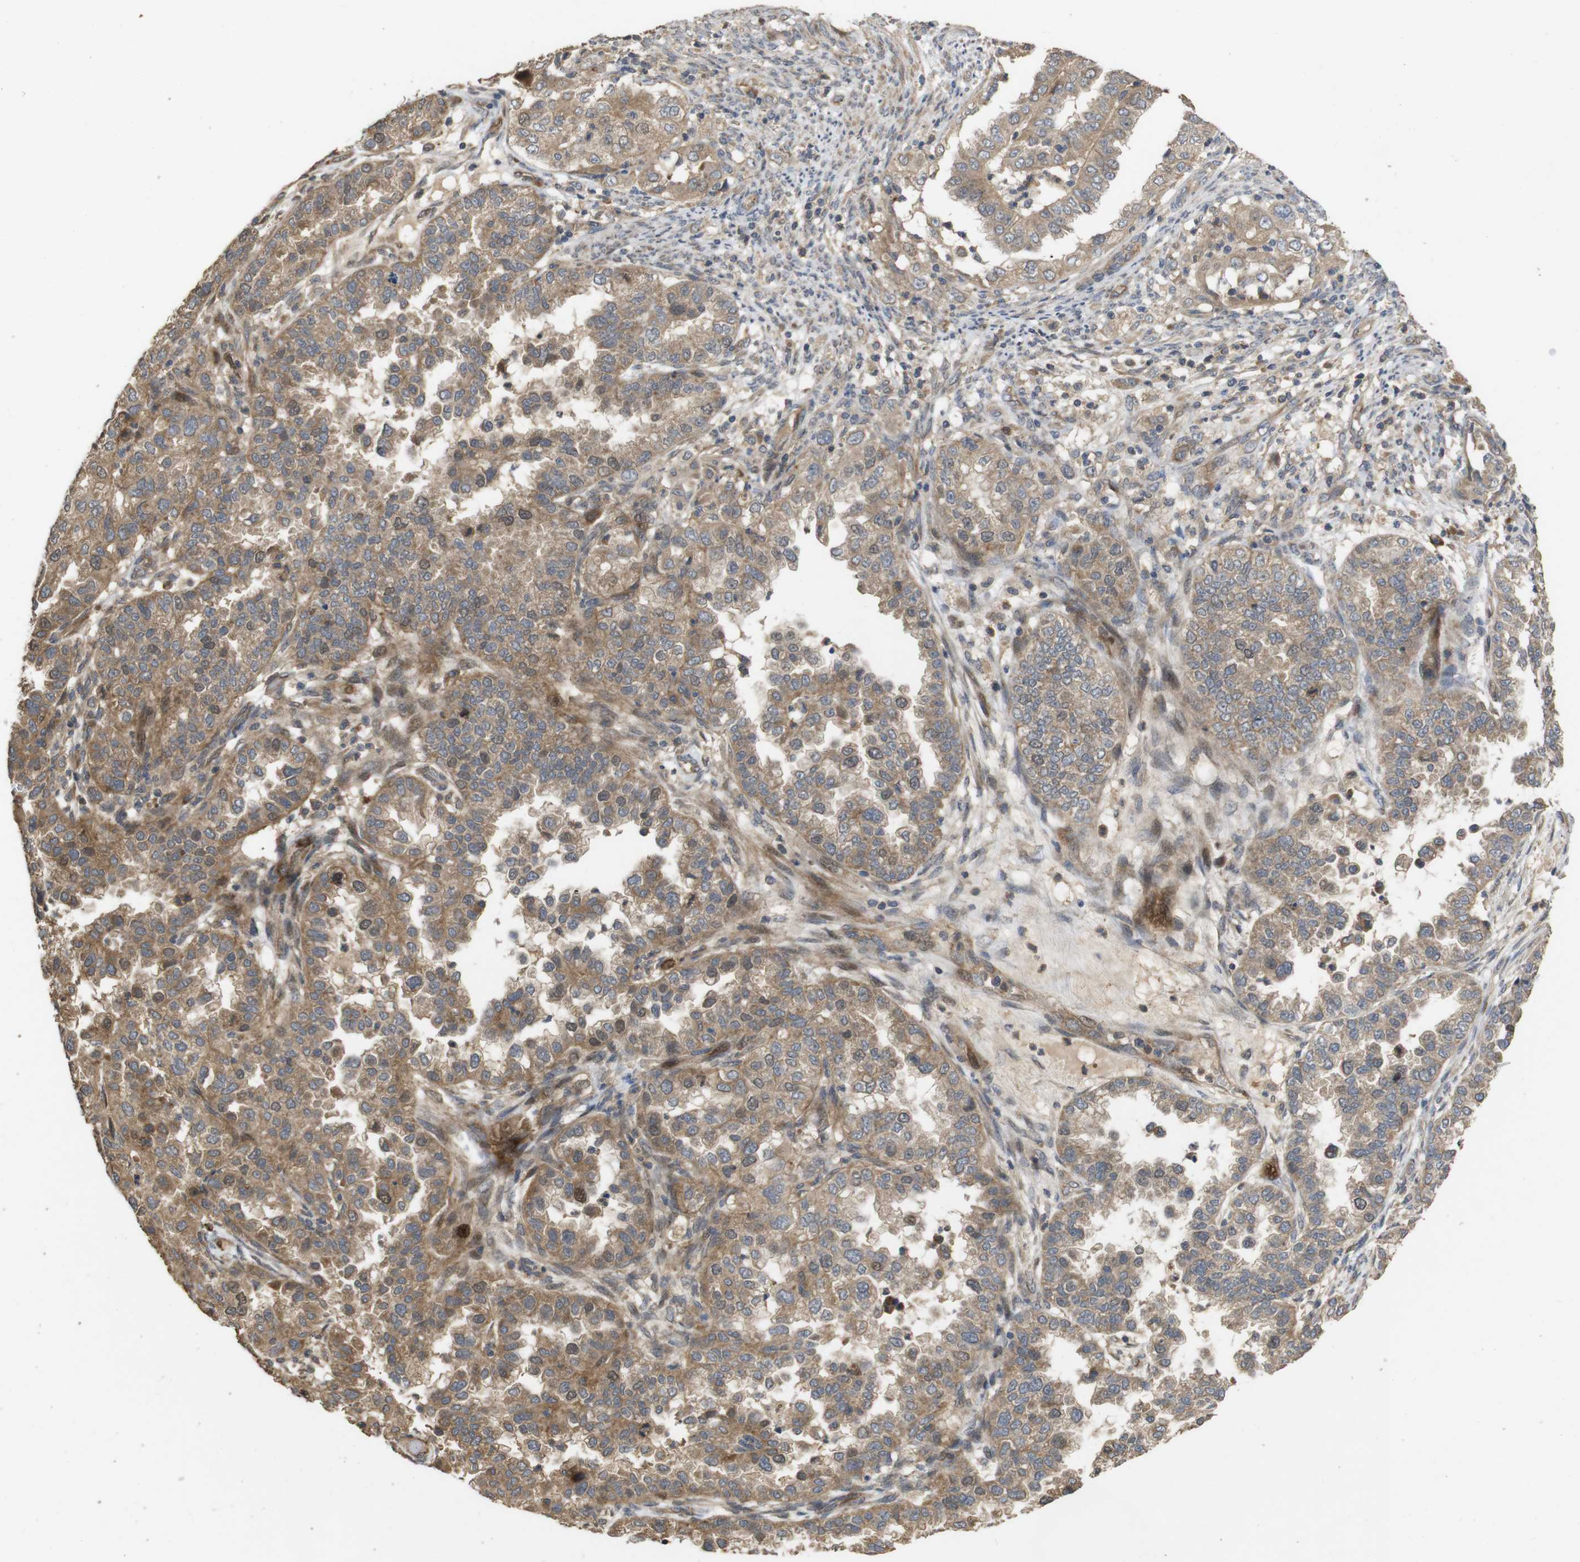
{"staining": {"intensity": "moderate", "quantity": ">75%", "location": "cytoplasmic/membranous,nuclear"}, "tissue": "endometrial cancer", "cell_type": "Tumor cells", "image_type": "cancer", "snomed": [{"axis": "morphology", "description": "Adenocarcinoma, NOS"}, {"axis": "topography", "description": "Endometrium"}], "caption": "Moderate cytoplasmic/membranous and nuclear protein expression is present in approximately >75% of tumor cells in endometrial adenocarcinoma.", "gene": "PCDHB10", "patient": {"sex": "female", "age": 85}}